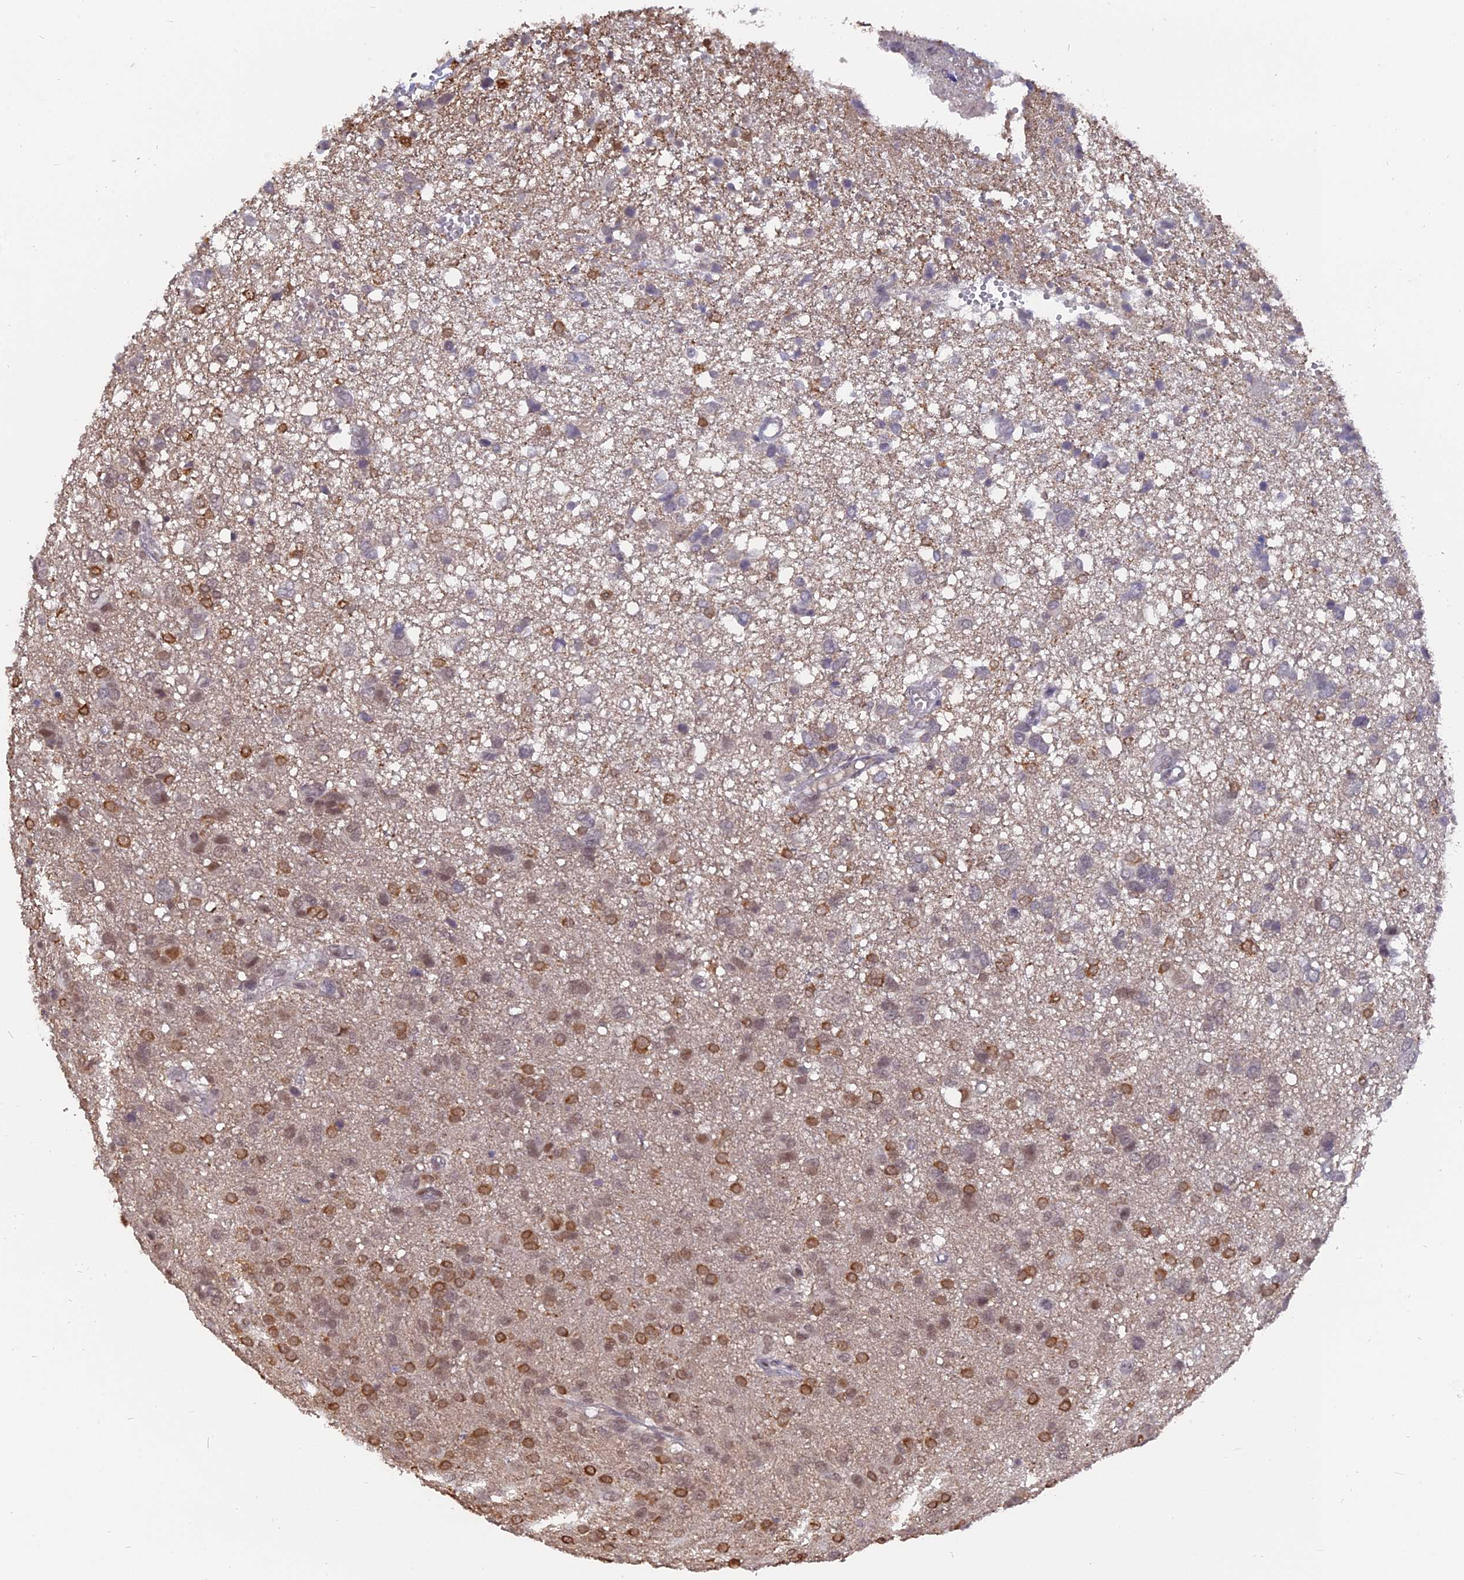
{"staining": {"intensity": "moderate", "quantity": ">75%", "location": "nuclear"}, "tissue": "glioma", "cell_type": "Tumor cells", "image_type": "cancer", "snomed": [{"axis": "morphology", "description": "Glioma, malignant, High grade"}, {"axis": "topography", "description": "Brain"}], "caption": "A brown stain shows moderate nuclear positivity of a protein in glioma tumor cells.", "gene": "NR1H3", "patient": {"sex": "female", "age": 59}}